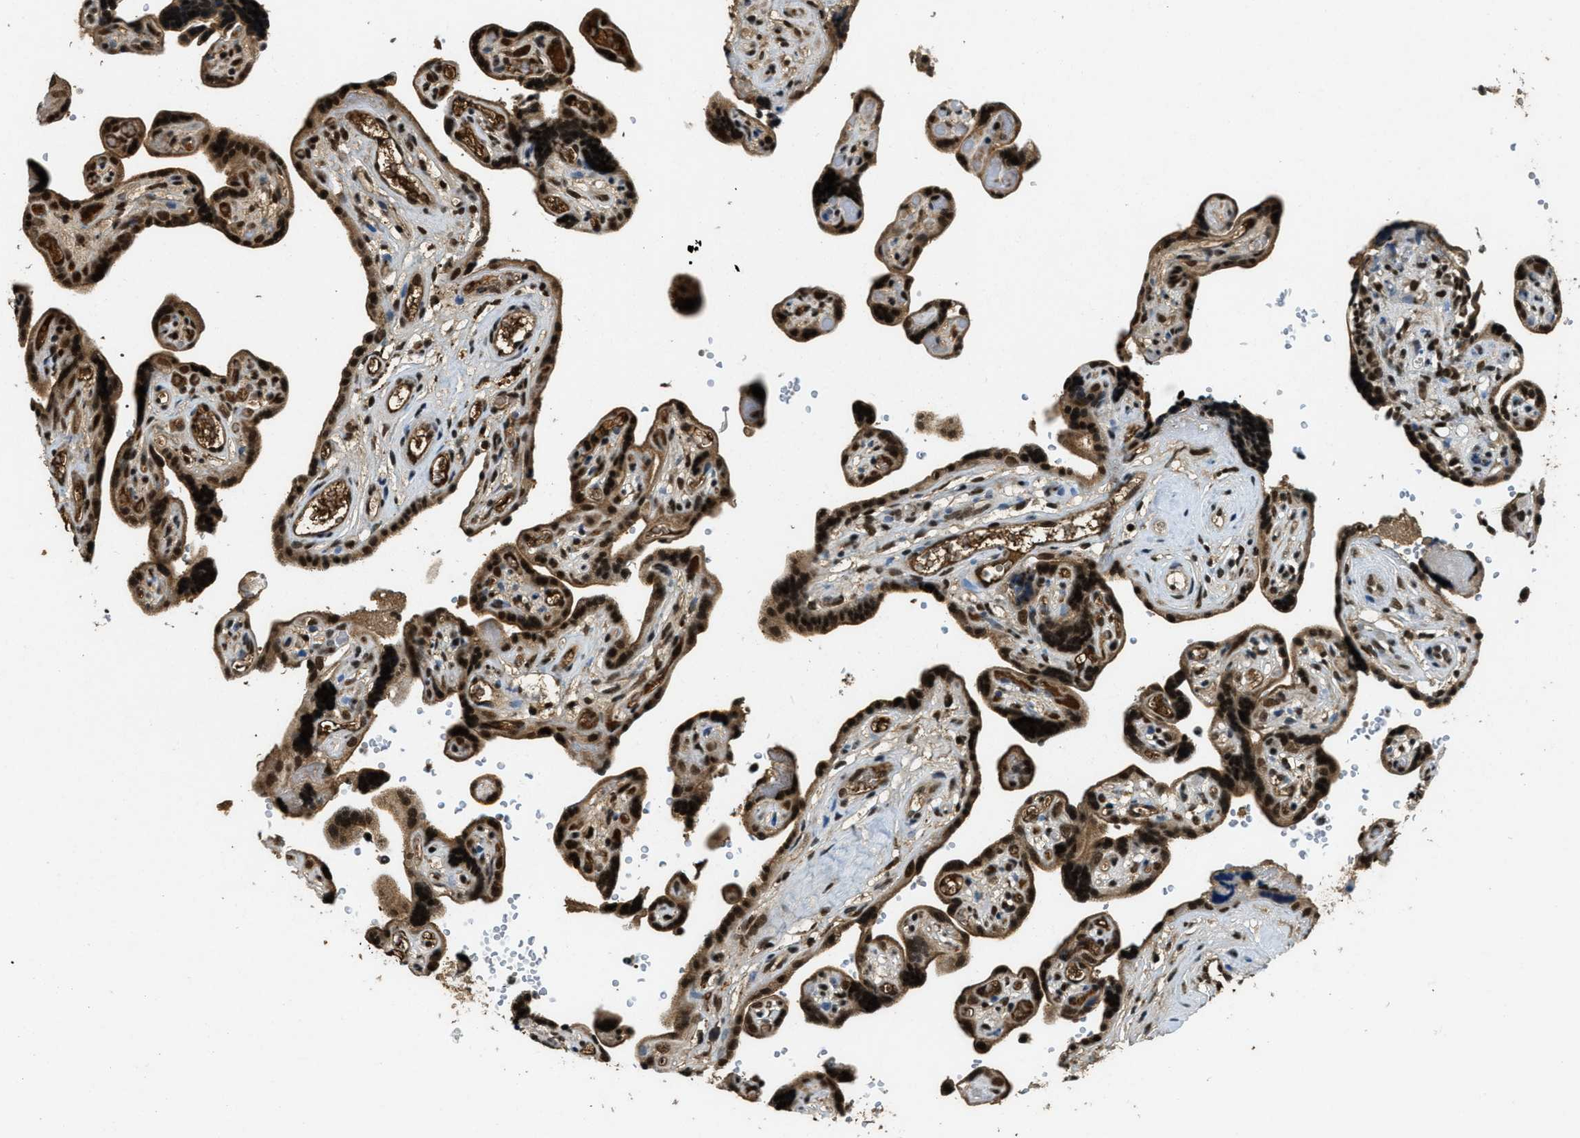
{"staining": {"intensity": "strong", "quantity": ">75%", "location": "cytoplasmic/membranous,nuclear"}, "tissue": "placenta", "cell_type": "Decidual cells", "image_type": "normal", "snomed": [{"axis": "morphology", "description": "Normal tissue, NOS"}, {"axis": "topography", "description": "Placenta"}], "caption": "IHC micrograph of normal placenta: human placenta stained using immunohistochemistry (IHC) demonstrates high levels of strong protein expression localized specifically in the cytoplasmic/membranous,nuclear of decidual cells, appearing as a cytoplasmic/membranous,nuclear brown color.", "gene": "ZNF148", "patient": {"sex": "female", "age": 30}}